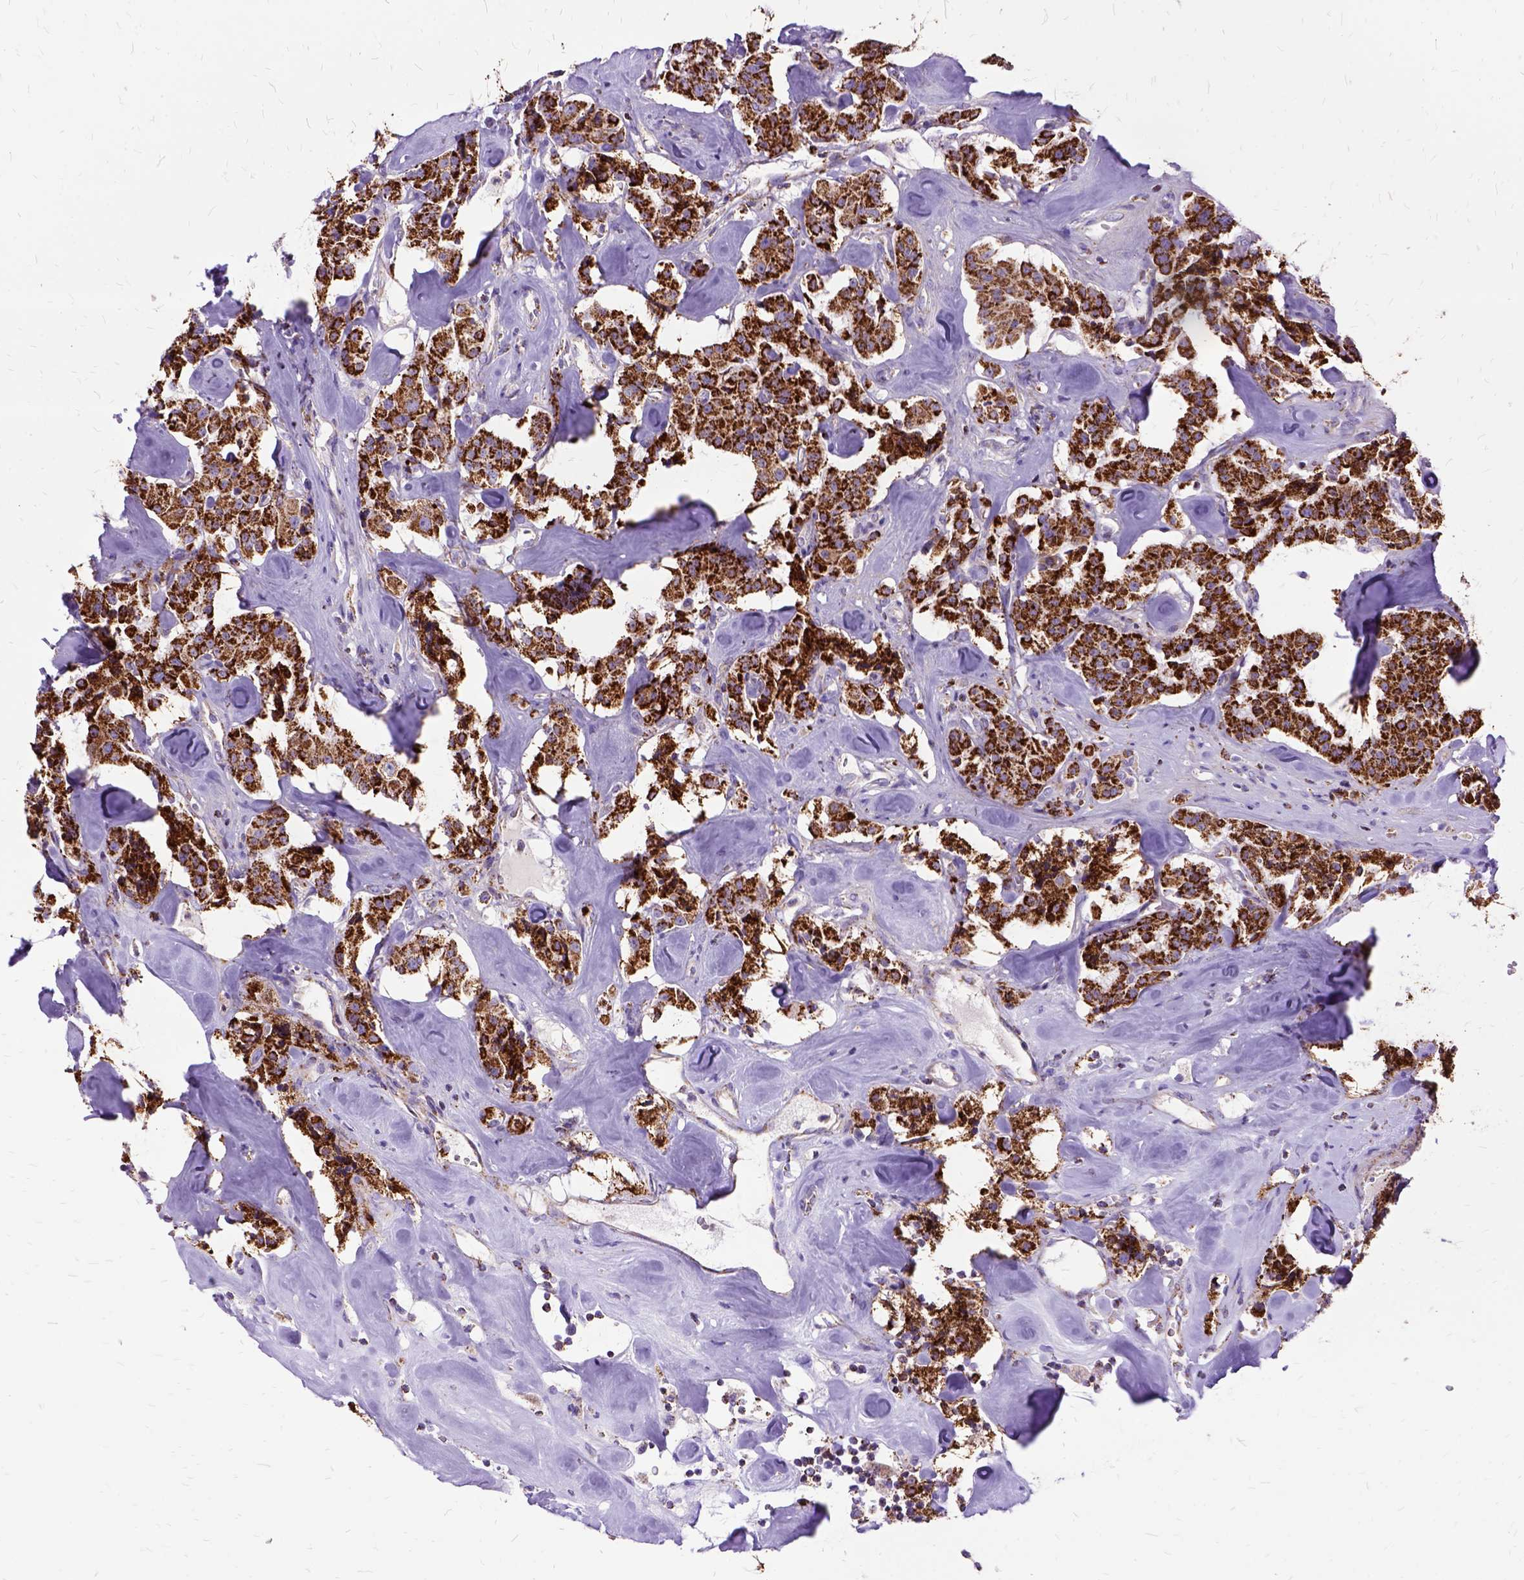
{"staining": {"intensity": "strong", "quantity": ">75%", "location": "cytoplasmic/membranous"}, "tissue": "carcinoid", "cell_type": "Tumor cells", "image_type": "cancer", "snomed": [{"axis": "morphology", "description": "Carcinoid, malignant, NOS"}, {"axis": "topography", "description": "Pancreas"}], "caption": "This histopathology image shows malignant carcinoid stained with IHC to label a protein in brown. The cytoplasmic/membranous of tumor cells show strong positivity for the protein. Nuclei are counter-stained blue.", "gene": "OXCT1", "patient": {"sex": "male", "age": 41}}